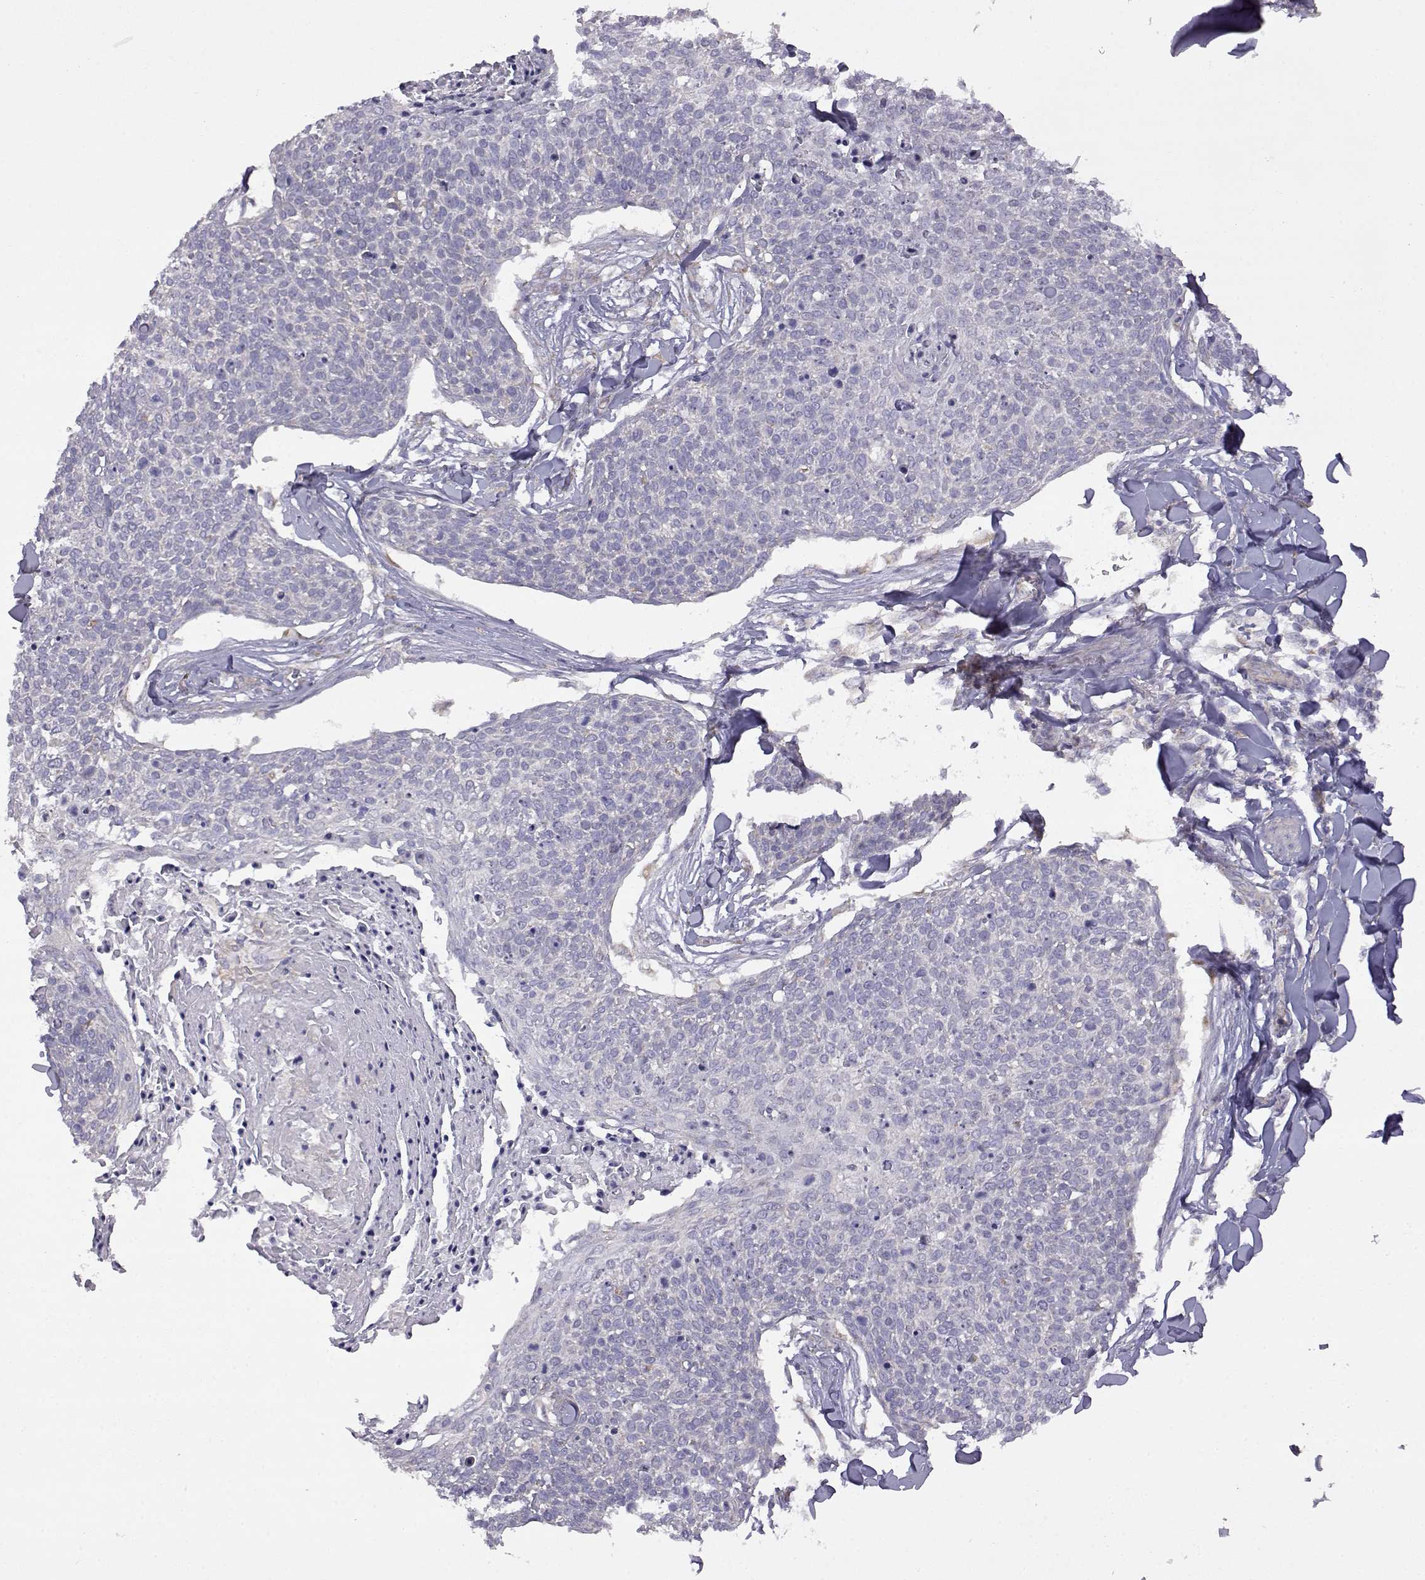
{"staining": {"intensity": "negative", "quantity": "none", "location": "none"}, "tissue": "skin cancer", "cell_type": "Tumor cells", "image_type": "cancer", "snomed": [{"axis": "morphology", "description": "Squamous cell carcinoma, NOS"}, {"axis": "topography", "description": "Skin"}, {"axis": "topography", "description": "Vulva"}], "caption": "Immunohistochemistry photomicrograph of neoplastic tissue: human squamous cell carcinoma (skin) stained with DAB (3,3'-diaminobenzidine) shows no significant protein expression in tumor cells.", "gene": "DDC", "patient": {"sex": "female", "age": 75}}